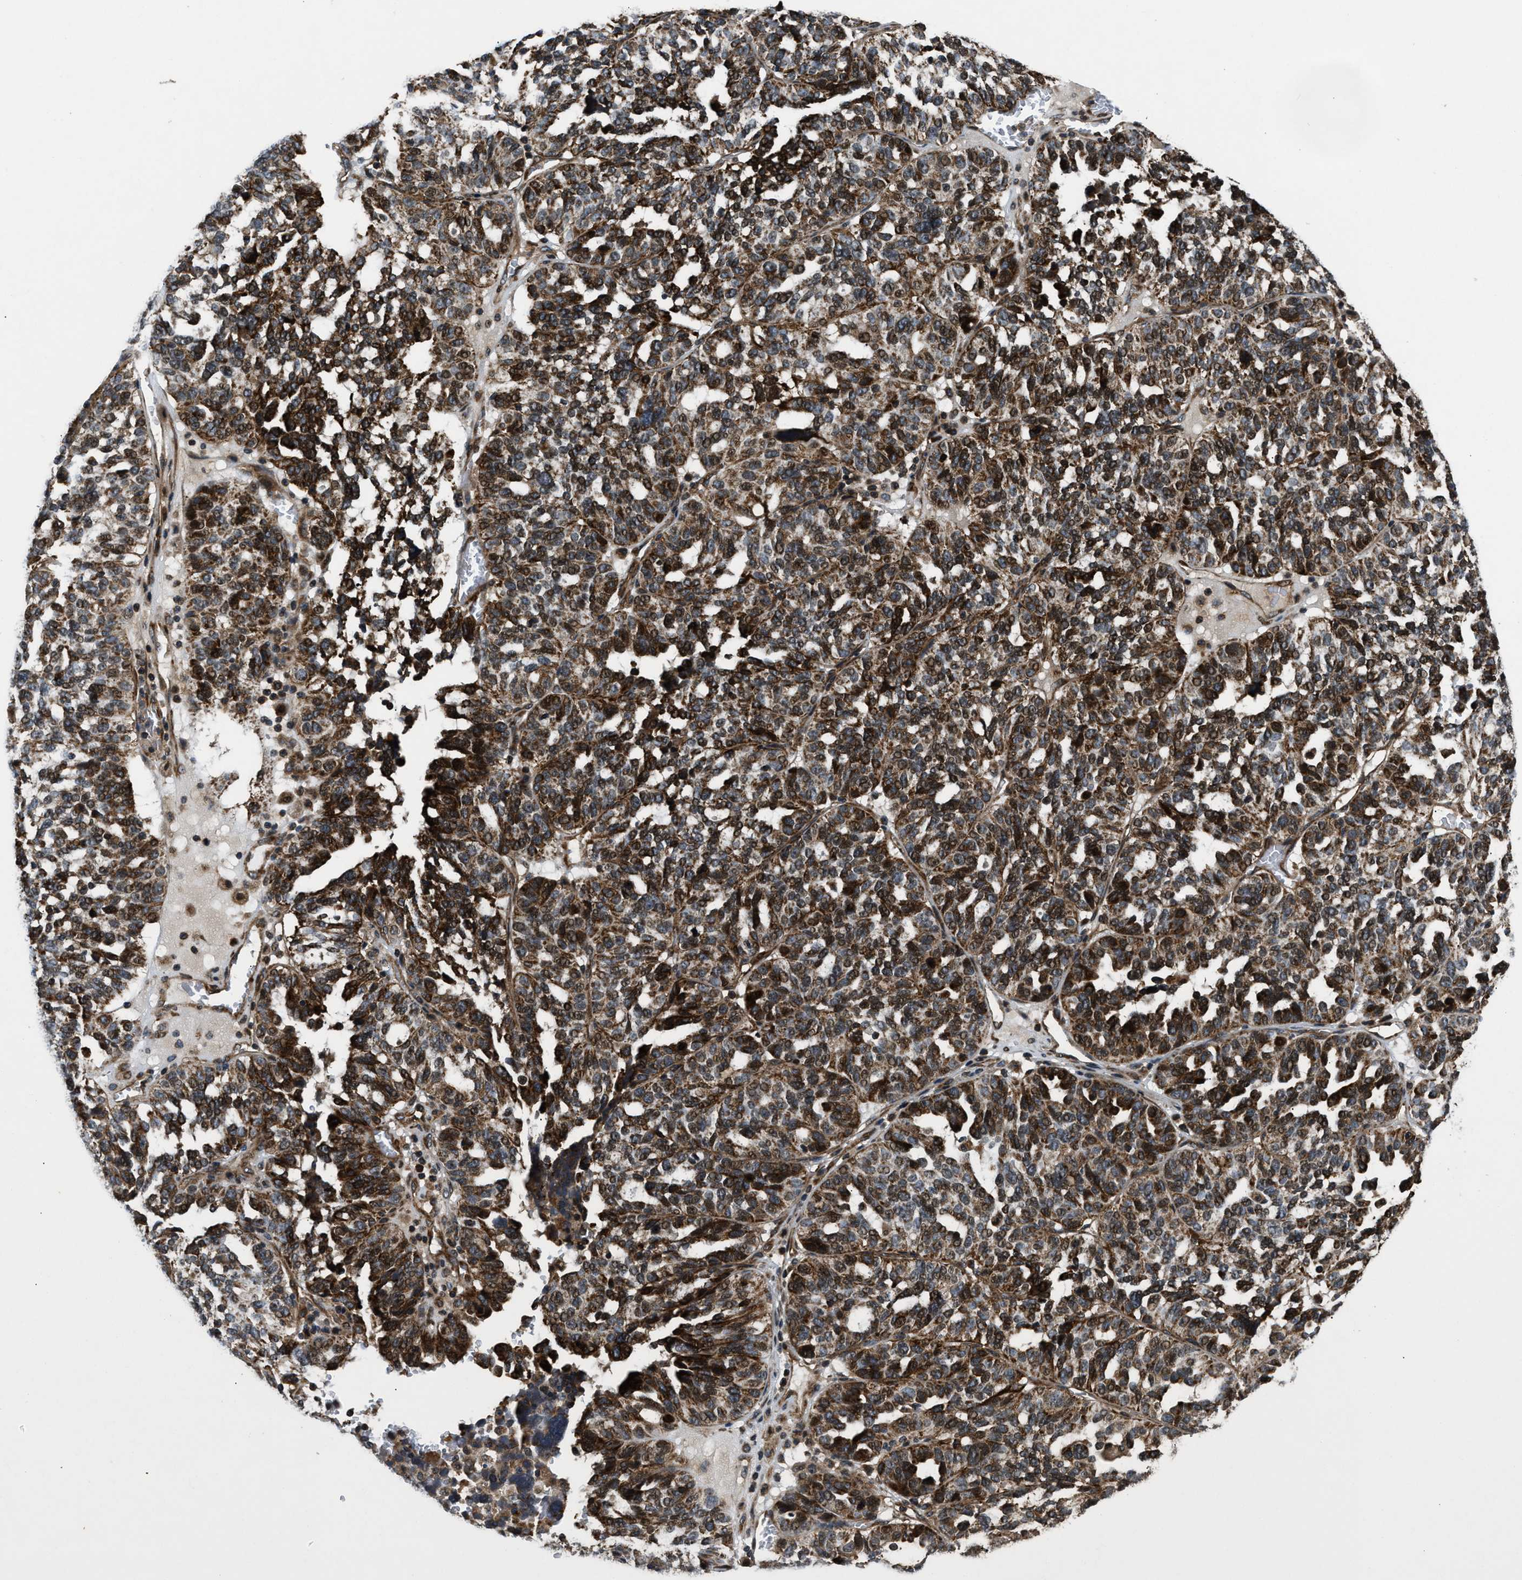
{"staining": {"intensity": "strong", "quantity": ">75%", "location": "cytoplasmic/membranous"}, "tissue": "ovarian cancer", "cell_type": "Tumor cells", "image_type": "cancer", "snomed": [{"axis": "morphology", "description": "Cystadenocarcinoma, serous, NOS"}, {"axis": "topography", "description": "Ovary"}], "caption": "Immunohistochemical staining of serous cystadenocarcinoma (ovarian) reveals high levels of strong cytoplasmic/membranous protein positivity in approximately >75% of tumor cells.", "gene": "PNPLA8", "patient": {"sex": "female", "age": 59}}